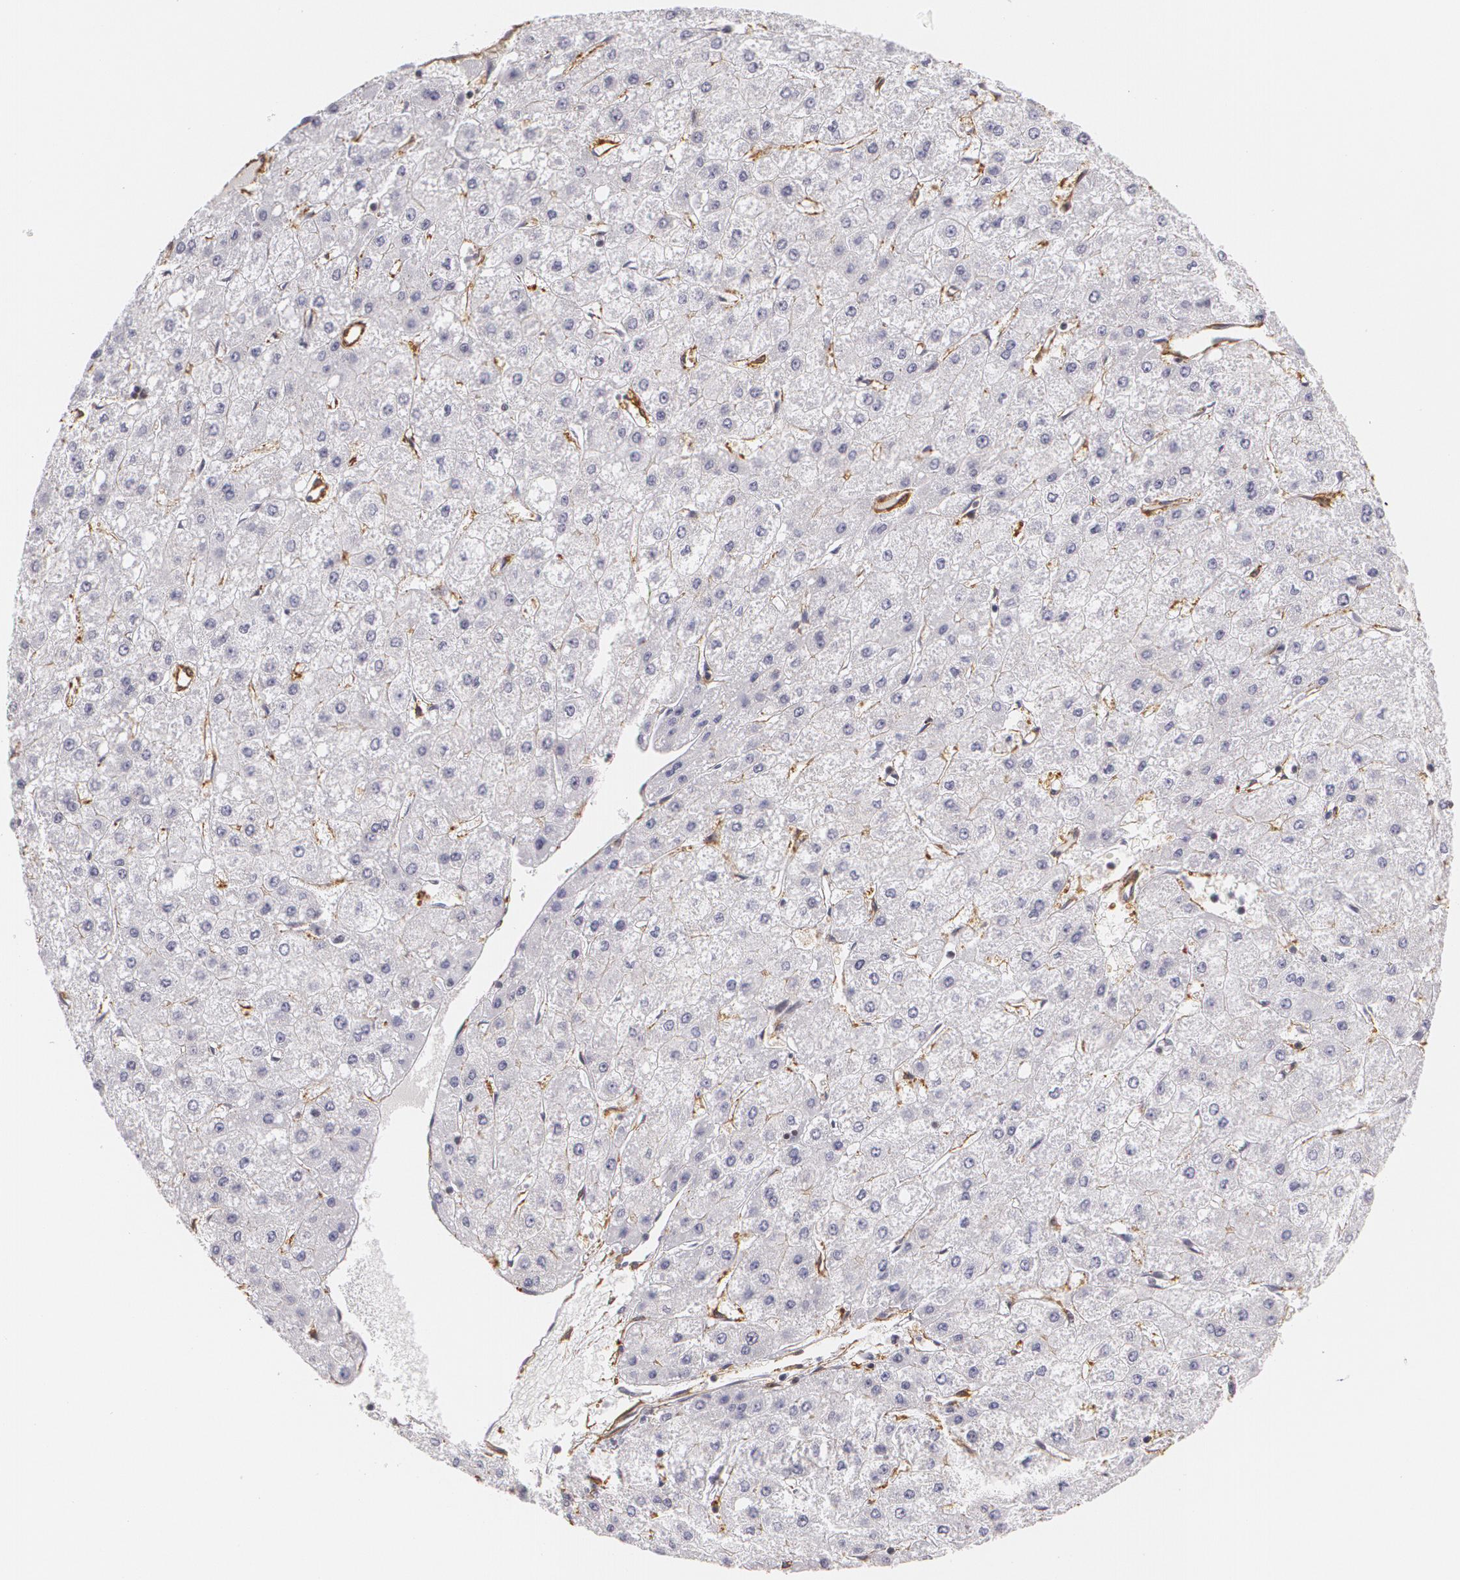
{"staining": {"intensity": "negative", "quantity": "none", "location": "none"}, "tissue": "liver cancer", "cell_type": "Tumor cells", "image_type": "cancer", "snomed": [{"axis": "morphology", "description": "Carcinoma, Hepatocellular, NOS"}, {"axis": "topography", "description": "Liver"}], "caption": "DAB (3,3'-diaminobenzidine) immunohistochemical staining of liver cancer (hepatocellular carcinoma) demonstrates no significant staining in tumor cells.", "gene": "VAMP1", "patient": {"sex": "female", "age": 52}}